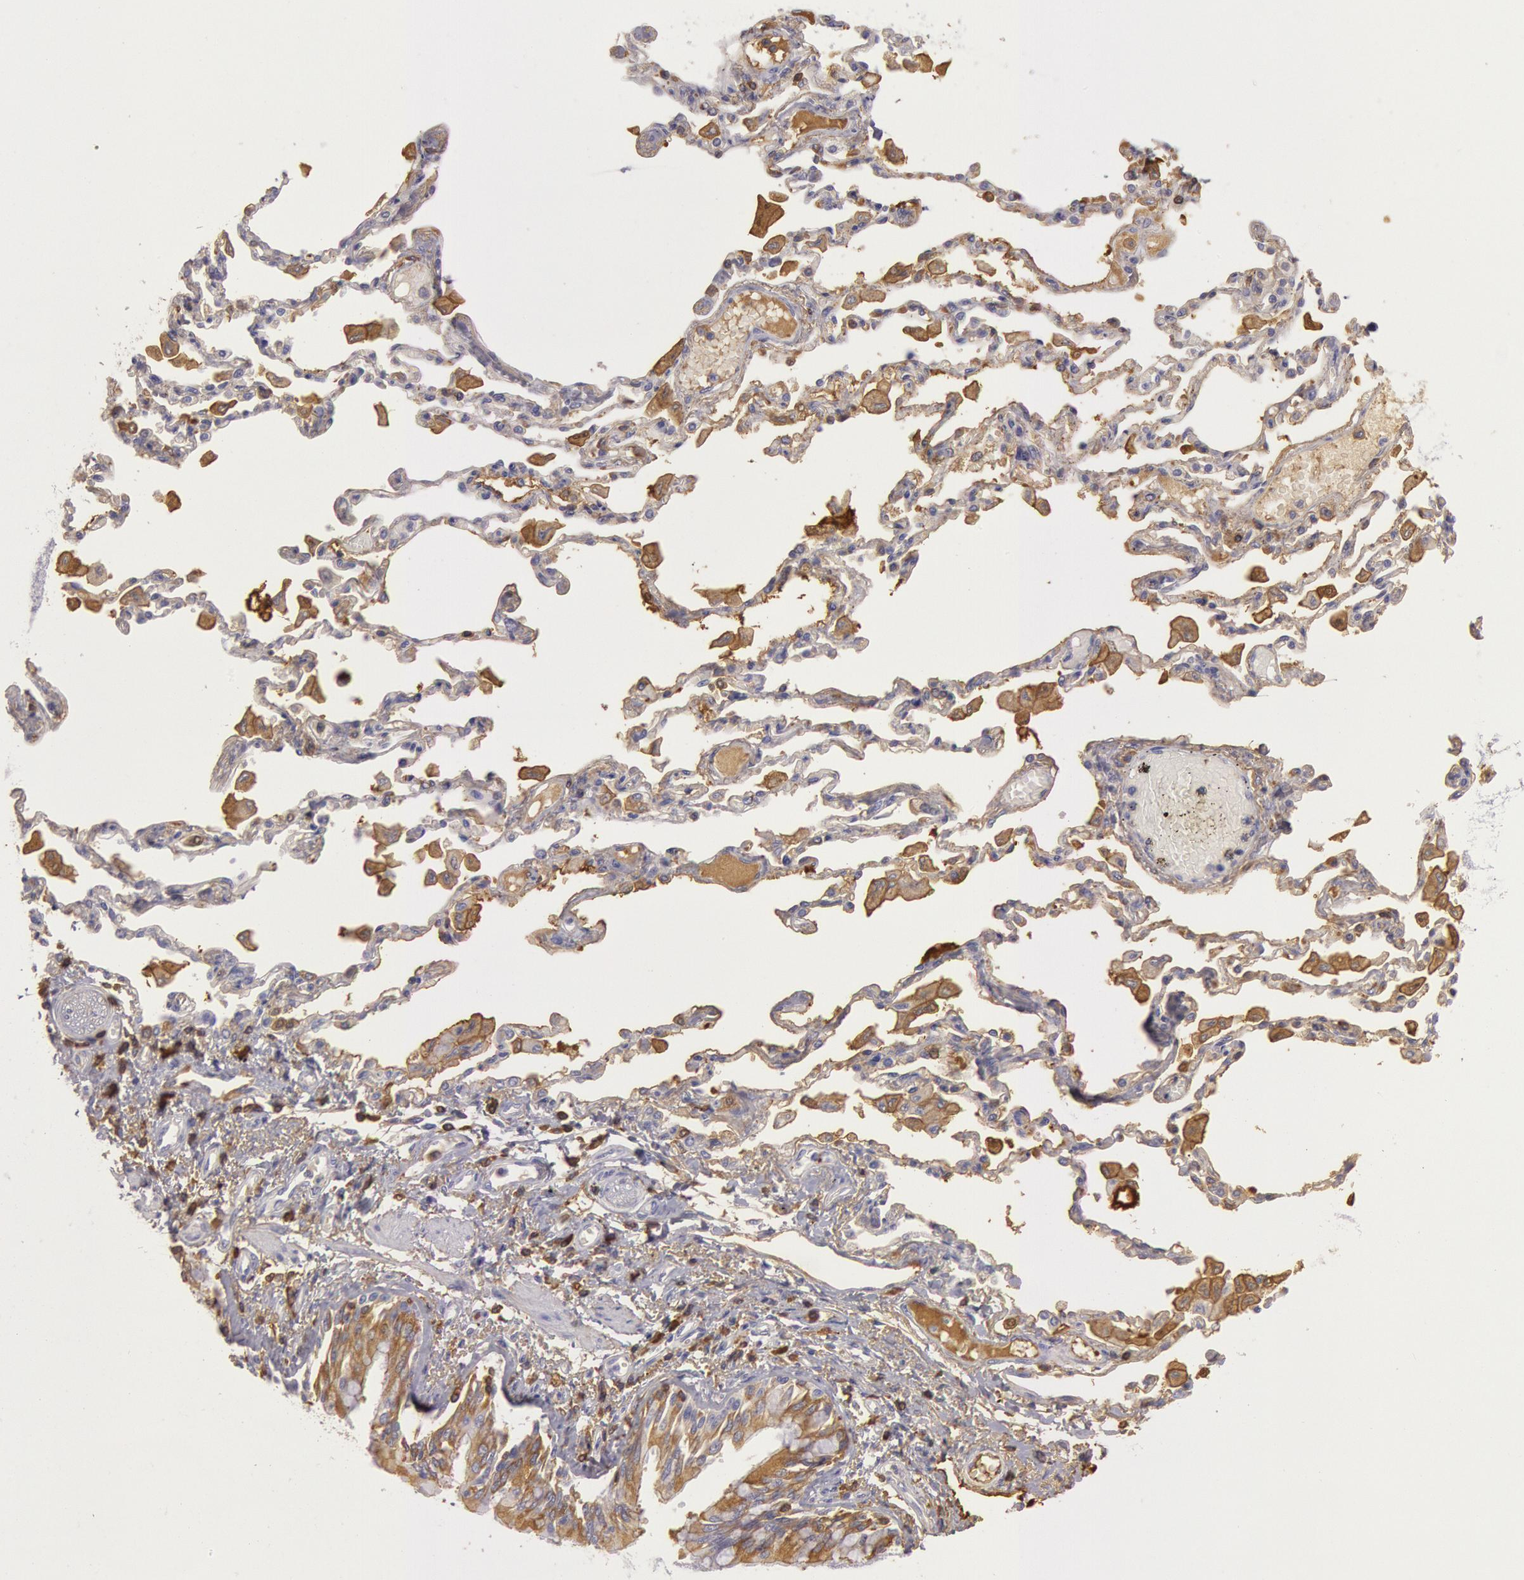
{"staining": {"intensity": "moderate", "quantity": ">75%", "location": "cytoplasmic/membranous"}, "tissue": "adipose tissue", "cell_type": "Adipocytes", "image_type": "normal", "snomed": [{"axis": "morphology", "description": "Normal tissue, NOS"}, {"axis": "morphology", "description": "Adenocarcinoma, NOS"}, {"axis": "topography", "description": "Cartilage tissue"}, {"axis": "topography", "description": "Lung"}], "caption": "Immunohistochemical staining of benign adipose tissue demonstrates >75% levels of moderate cytoplasmic/membranous protein positivity in approximately >75% of adipocytes. (brown staining indicates protein expression, while blue staining denotes nuclei).", "gene": "IGHG1", "patient": {"sex": "female", "age": 67}}